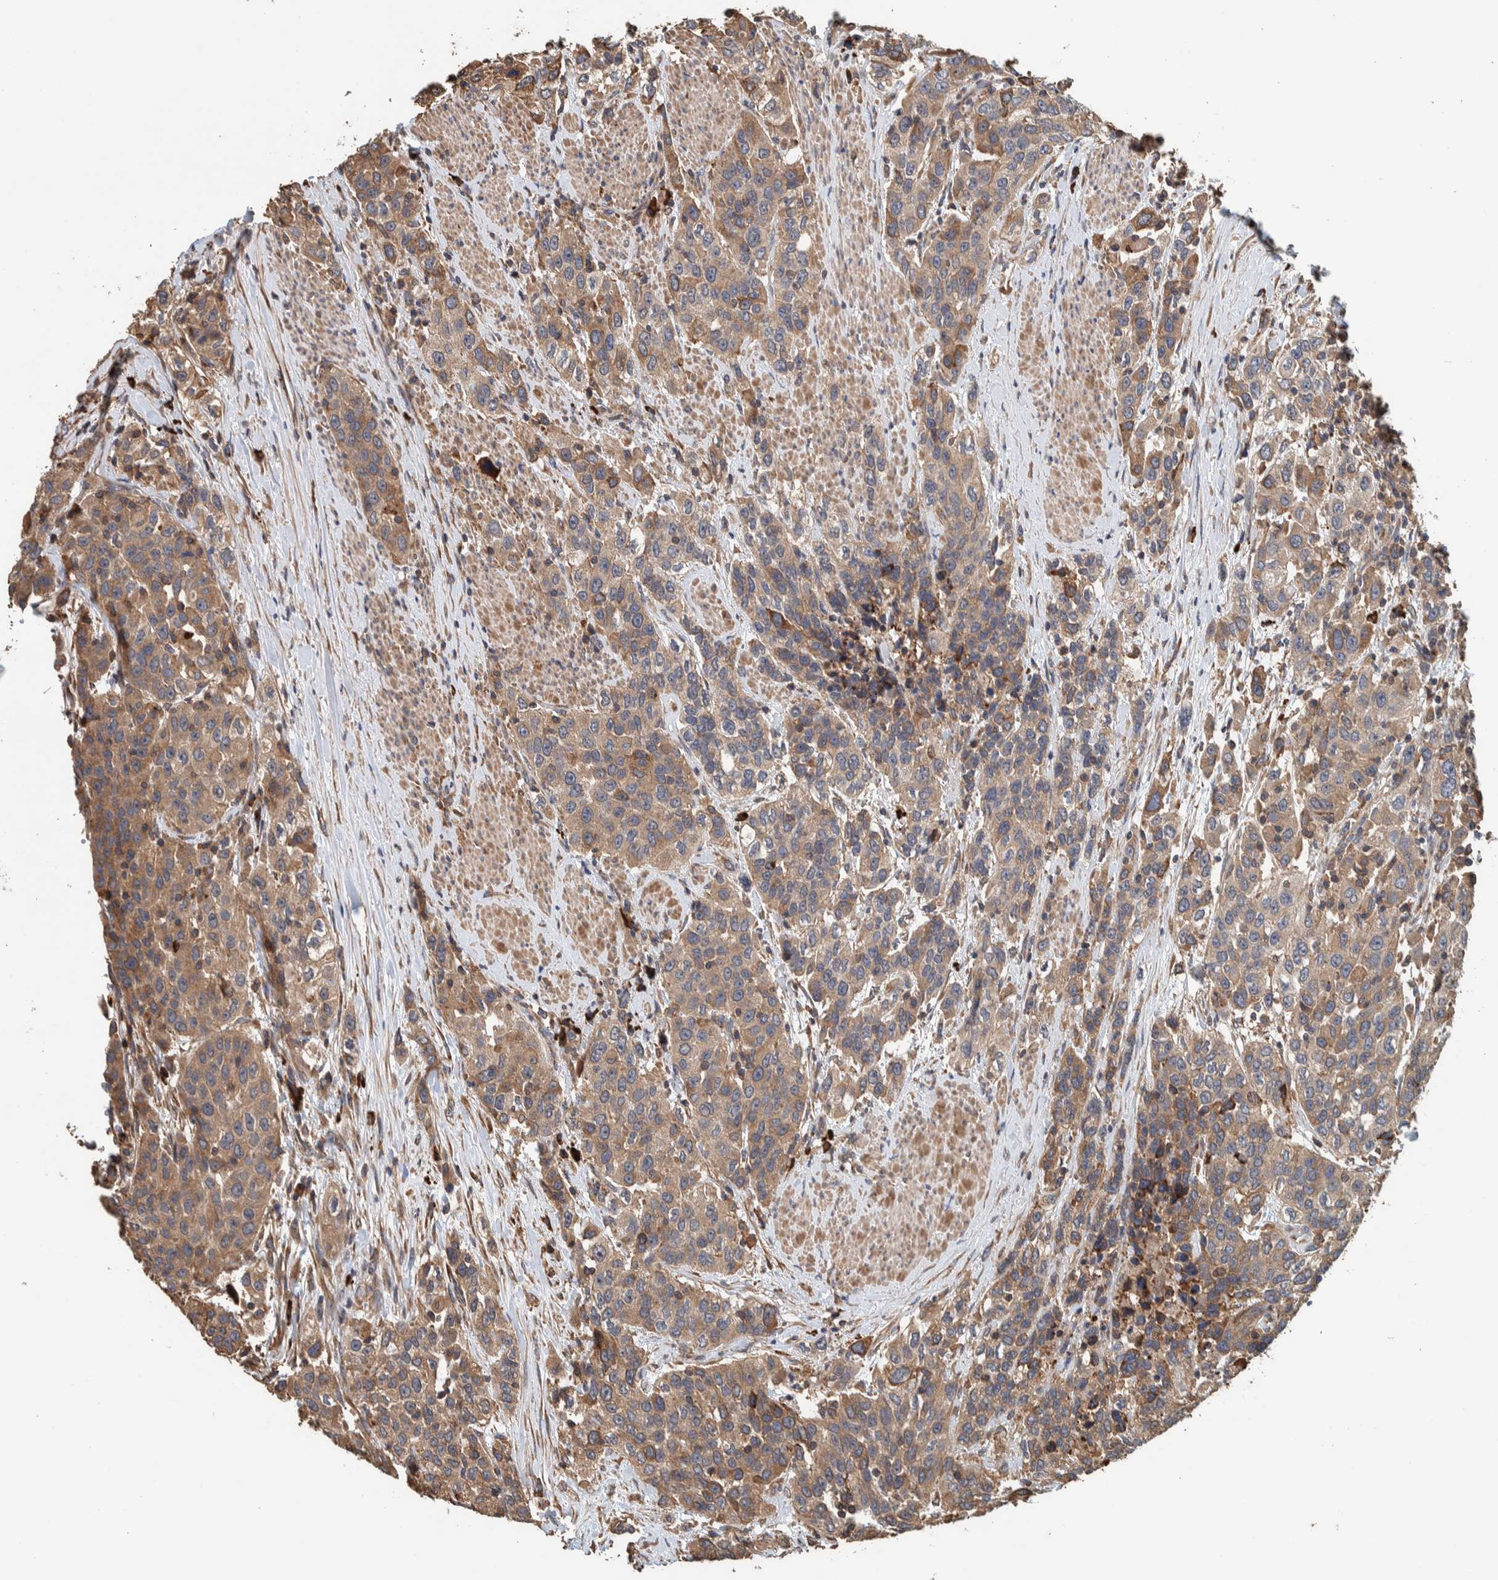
{"staining": {"intensity": "weak", "quantity": ">75%", "location": "cytoplasmic/membranous"}, "tissue": "urothelial cancer", "cell_type": "Tumor cells", "image_type": "cancer", "snomed": [{"axis": "morphology", "description": "Urothelial carcinoma, High grade"}, {"axis": "topography", "description": "Urinary bladder"}], "caption": "Immunohistochemistry (IHC) image of neoplastic tissue: high-grade urothelial carcinoma stained using immunohistochemistry (IHC) reveals low levels of weak protein expression localized specifically in the cytoplasmic/membranous of tumor cells, appearing as a cytoplasmic/membranous brown color.", "gene": "PLA2G3", "patient": {"sex": "female", "age": 80}}